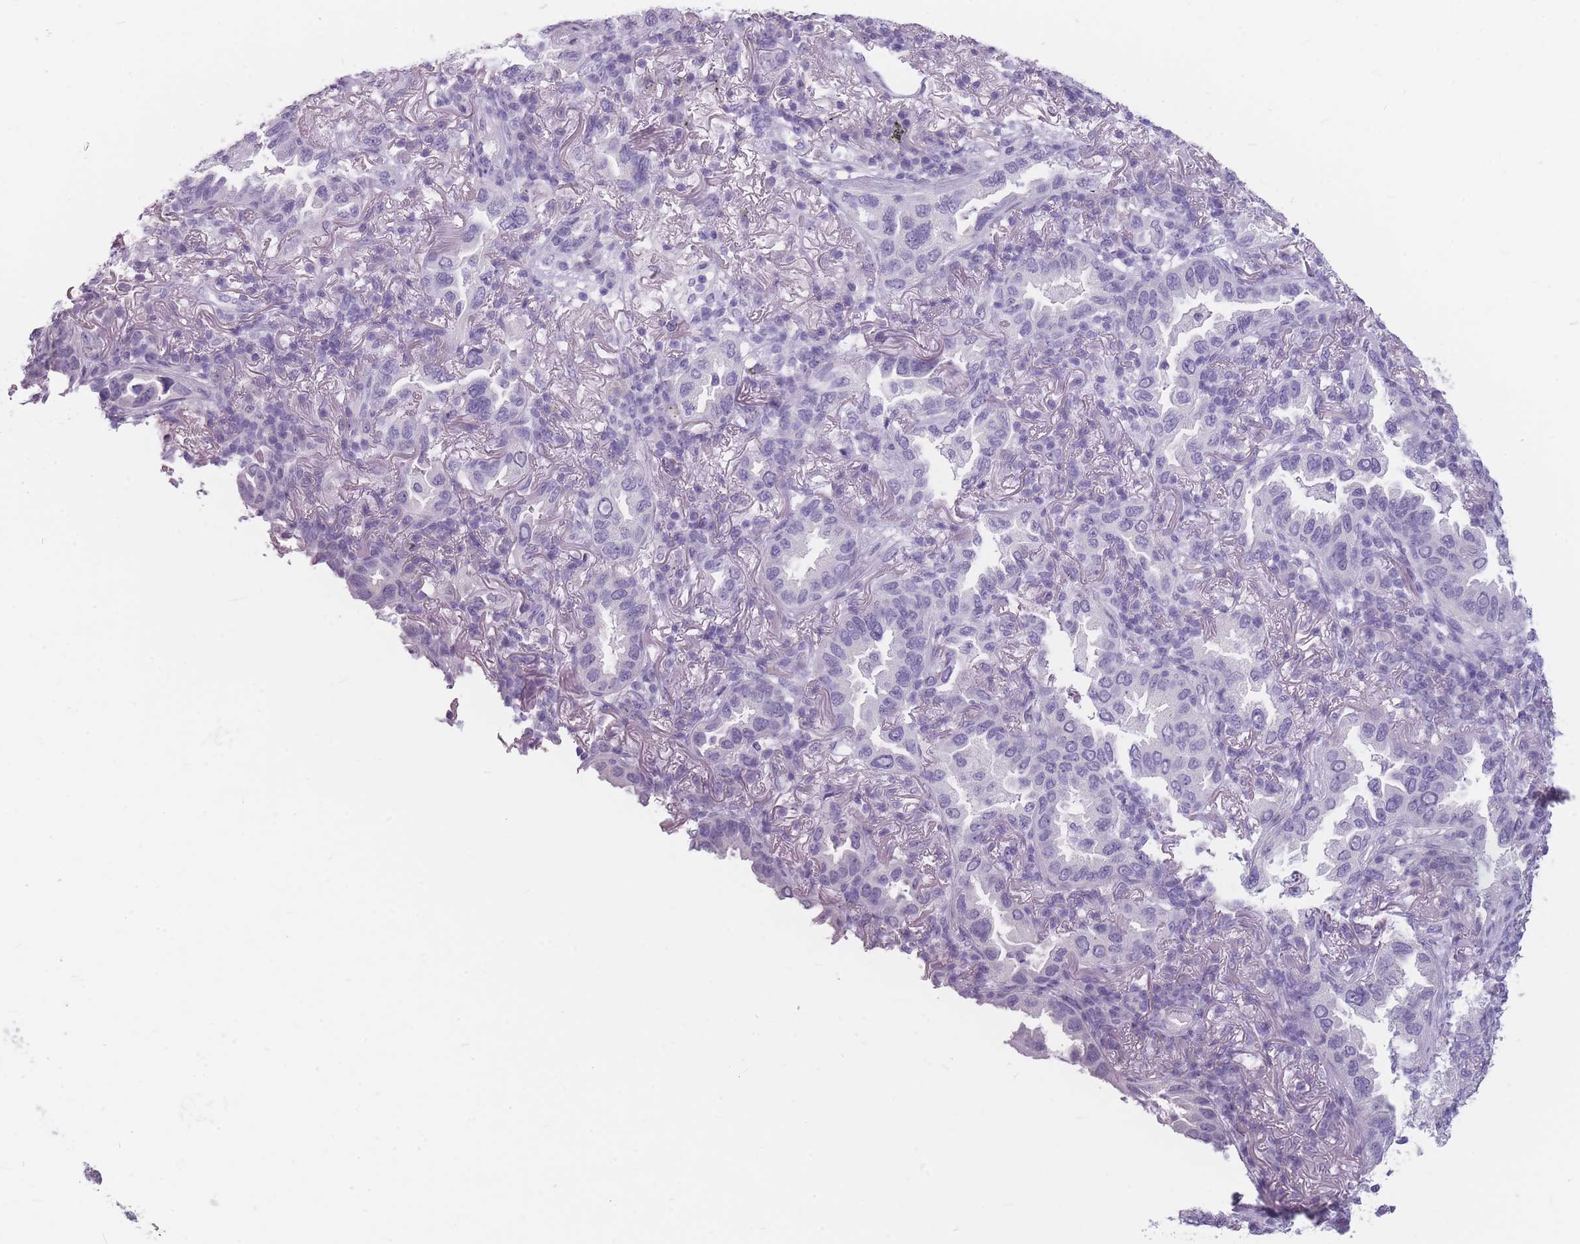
{"staining": {"intensity": "negative", "quantity": "none", "location": "none"}, "tissue": "lung cancer", "cell_type": "Tumor cells", "image_type": "cancer", "snomed": [{"axis": "morphology", "description": "Adenocarcinoma, NOS"}, {"axis": "topography", "description": "Lung"}], "caption": "This image is of lung adenocarcinoma stained with IHC to label a protein in brown with the nuclei are counter-stained blue. There is no expression in tumor cells.", "gene": "CCNO", "patient": {"sex": "female", "age": 69}}